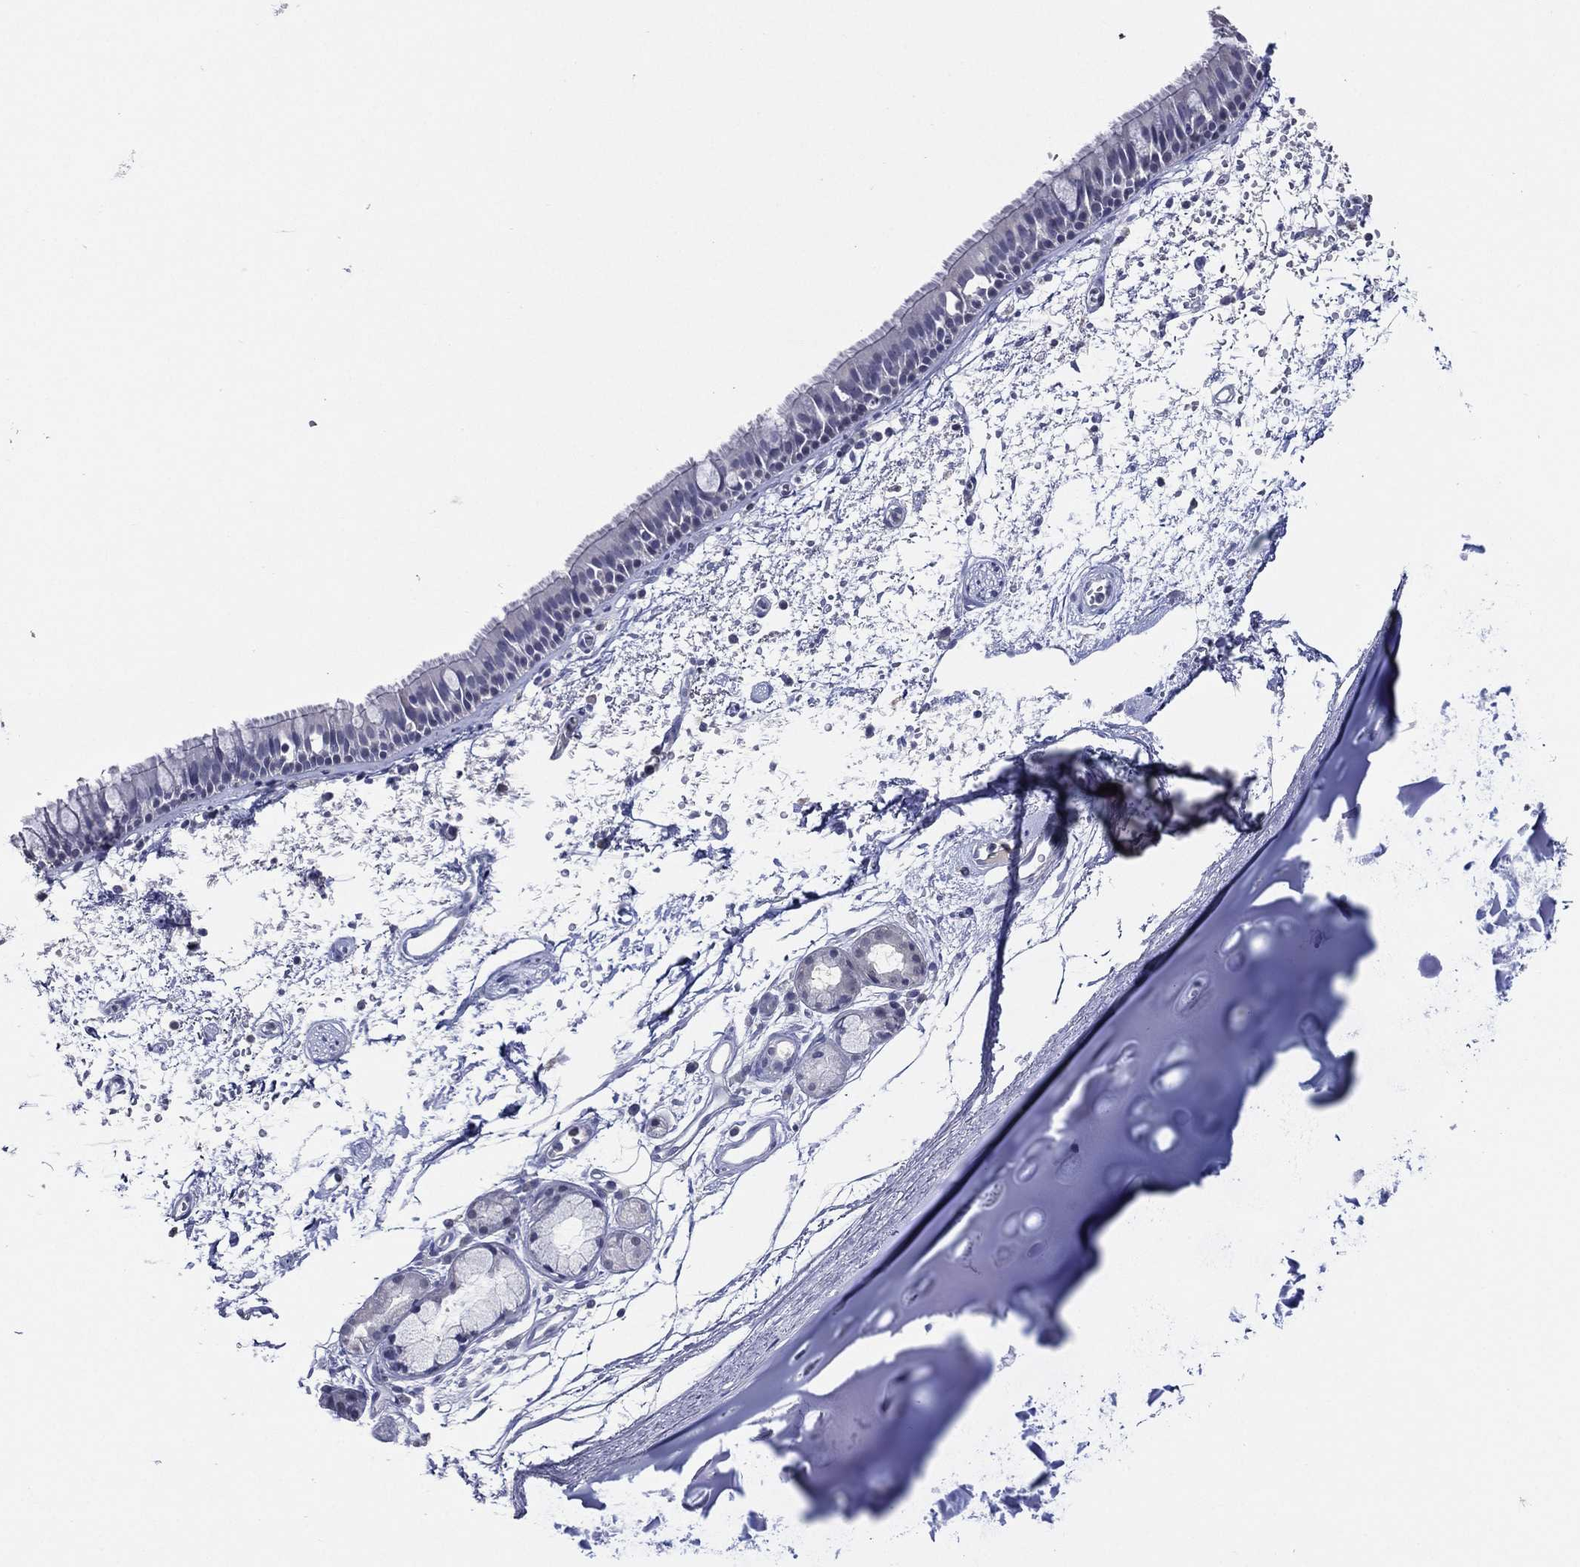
{"staining": {"intensity": "negative", "quantity": "none", "location": "none"}, "tissue": "bronchus", "cell_type": "Respiratory epithelial cells", "image_type": "normal", "snomed": [{"axis": "morphology", "description": "Normal tissue, NOS"}, {"axis": "topography", "description": "Cartilage tissue"}, {"axis": "topography", "description": "Bronchus"}], "caption": "Immunohistochemistry histopathology image of benign bronchus: human bronchus stained with DAB (3,3'-diaminobenzidine) demonstrates no significant protein expression in respiratory epithelial cells.", "gene": "TFAP2A", "patient": {"sex": "male", "age": 66}}